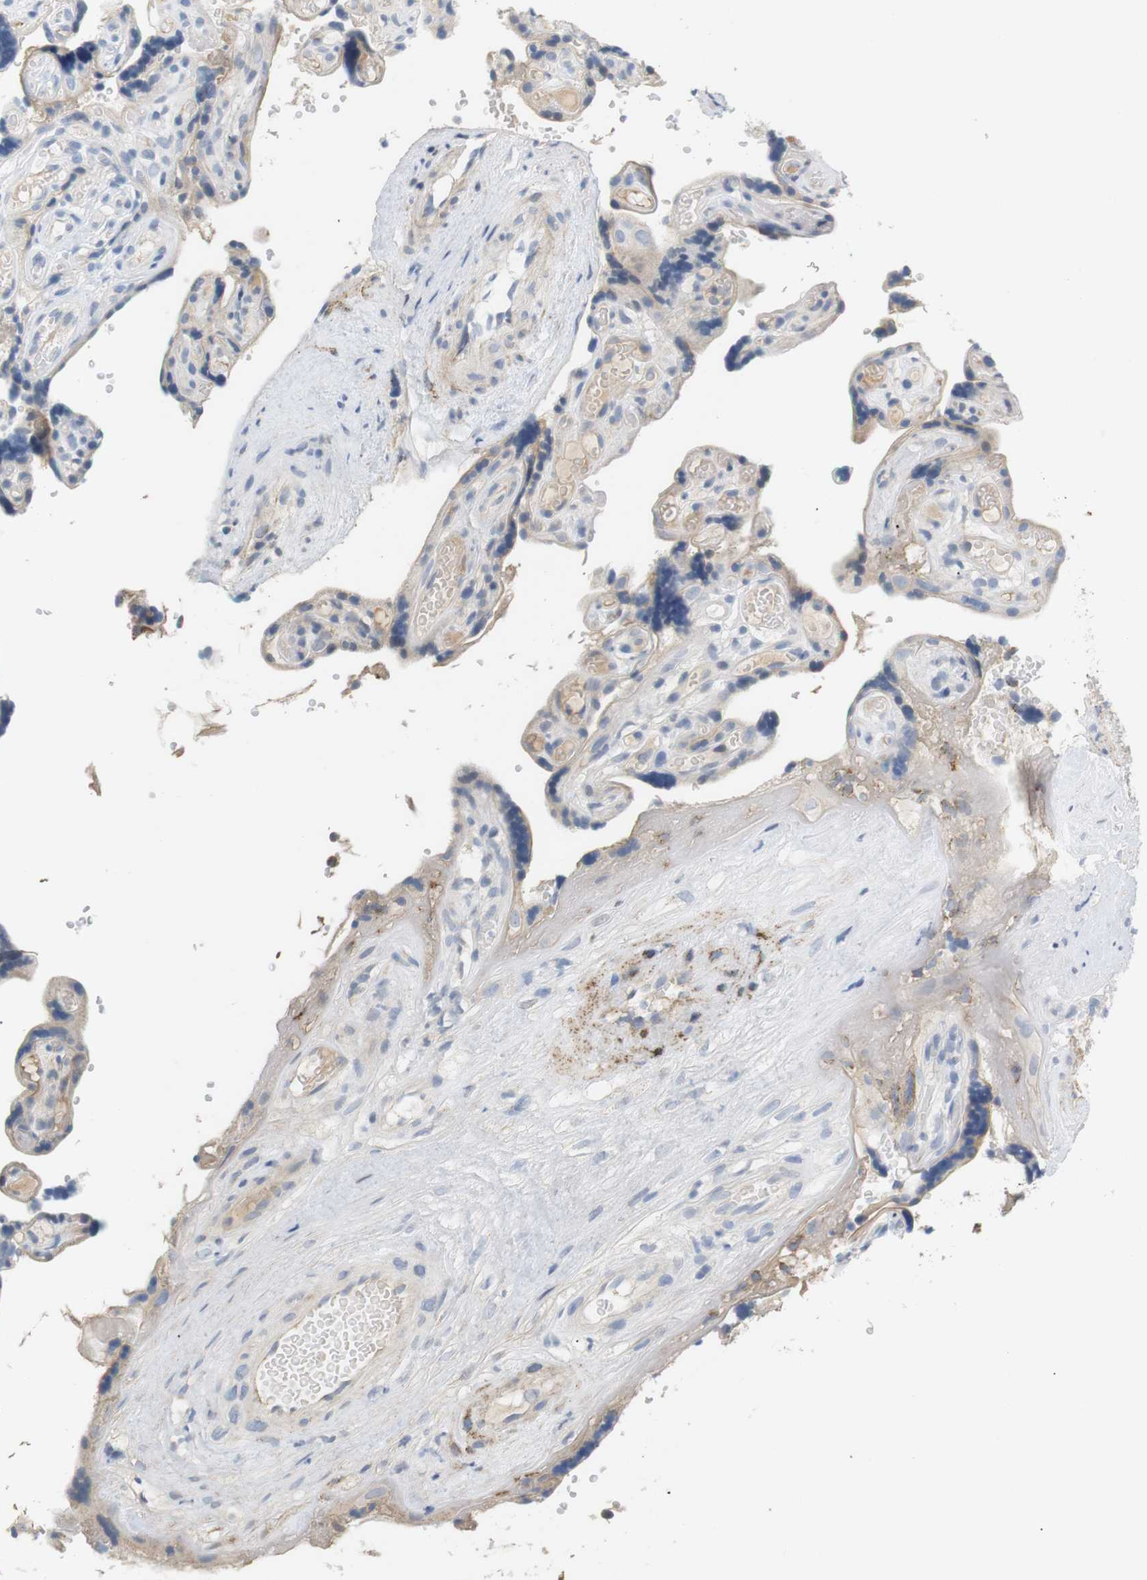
{"staining": {"intensity": "moderate", "quantity": "25%-75%", "location": "cytoplasmic/membranous,nuclear"}, "tissue": "placenta", "cell_type": "Decidual cells", "image_type": "normal", "snomed": [{"axis": "morphology", "description": "Normal tissue, NOS"}, {"axis": "topography", "description": "Placenta"}], "caption": "Moderate cytoplasmic/membranous,nuclear expression for a protein is identified in about 25%-75% of decidual cells of benign placenta using immunohistochemistry.", "gene": "CD300E", "patient": {"sex": "female", "age": 30}}